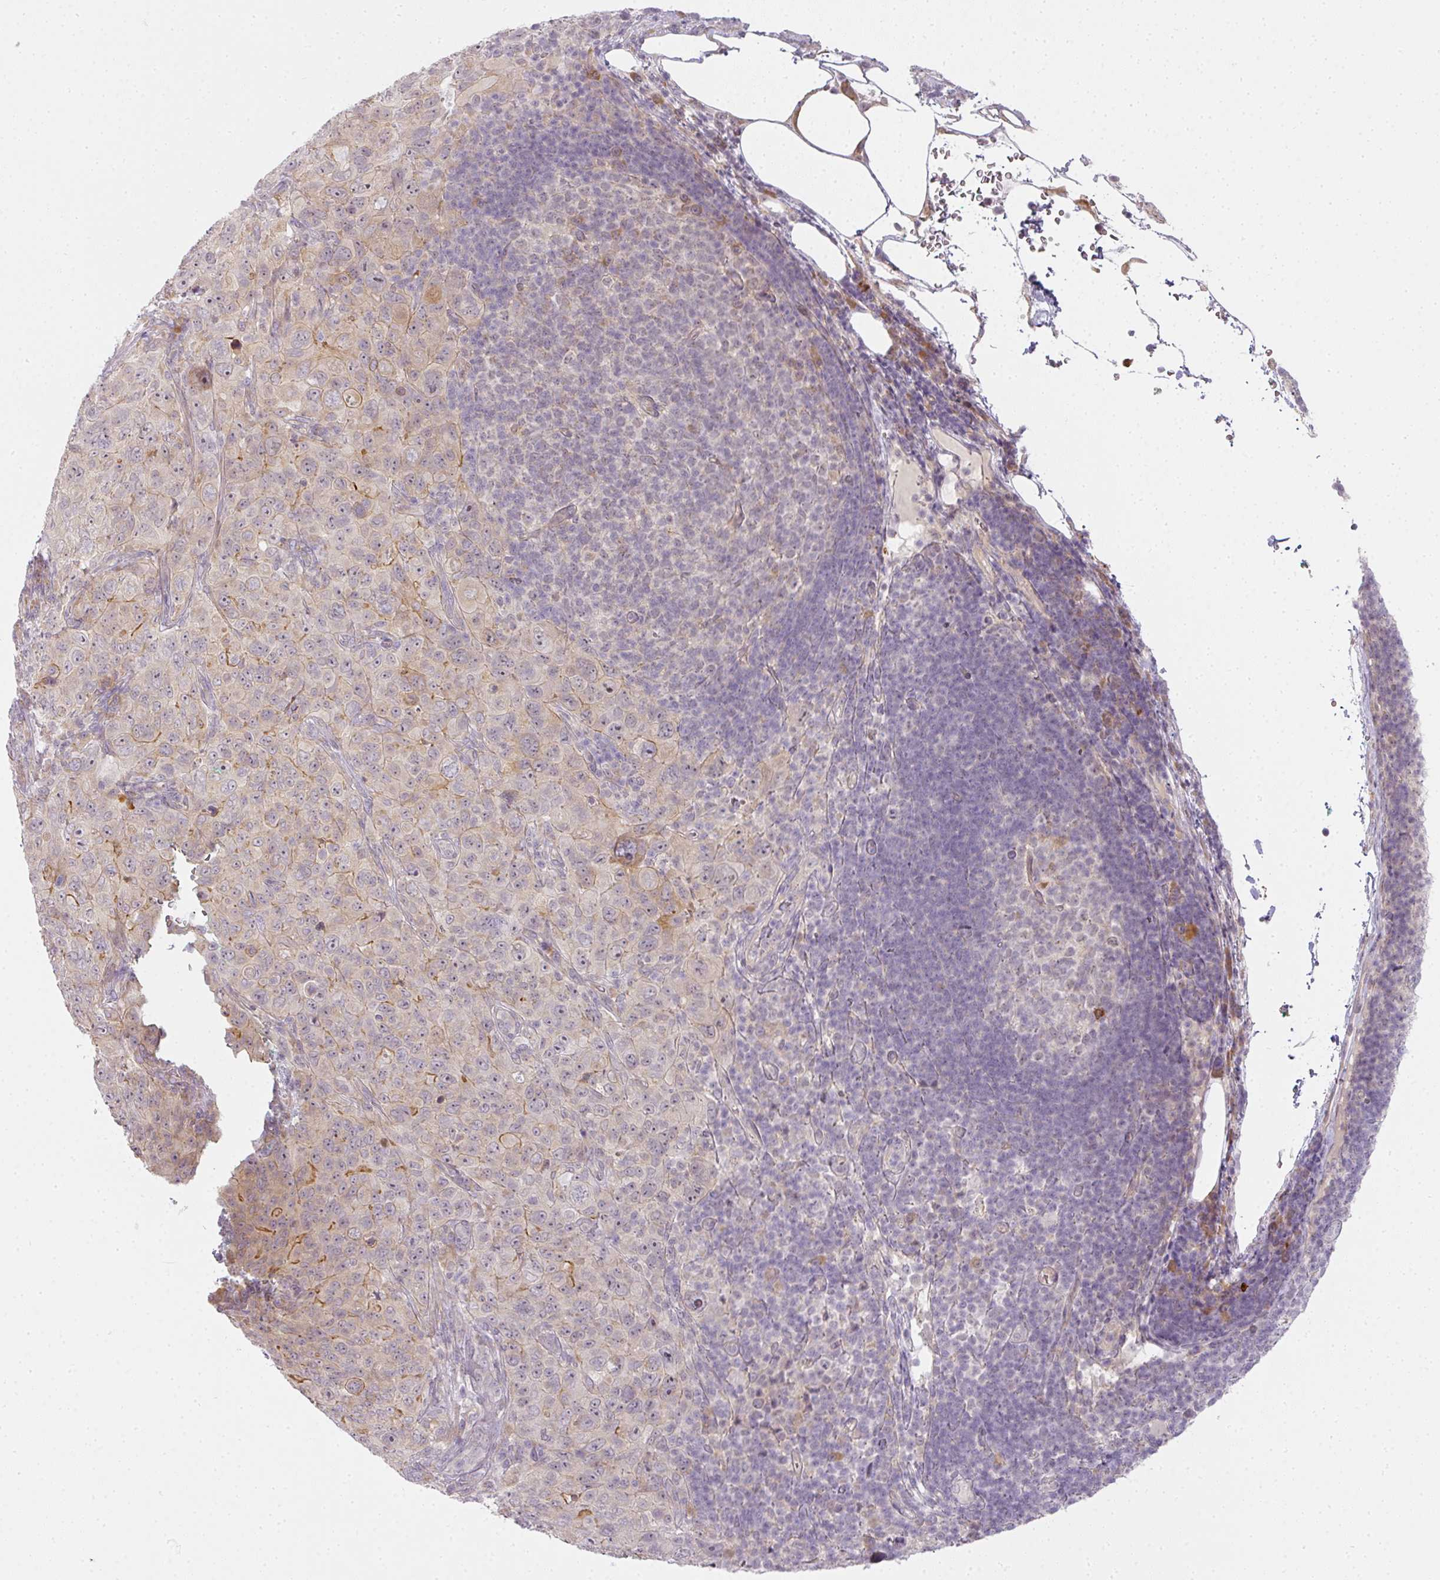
{"staining": {"intensity": "moderate", "quantity": "<25%", "location": "cytoplasmic/membranous"}, "tissue": "pancreatic cancer", "cell_type": "Tumor cells", "image_type": "cancer", "snomed": [{"axis": "morphology", "description": "Adenocarcinoma, NOS"}, {"axis": "topography", "description": "Pancreas"}], "caption": "Pancreatic cancer was stained to show a protein in brown. There is low levels of moderate cytoplasmic/membranous expression in about <25% of tumor cells. The staining is performed using DAB (3,3'-diaminobenzidine) brown chromogen to label protein expression. The nuclei are counter-stained blue using hematoxylin.", "gene": "MED19", "patient": {"sex": "male", "age": 68}}